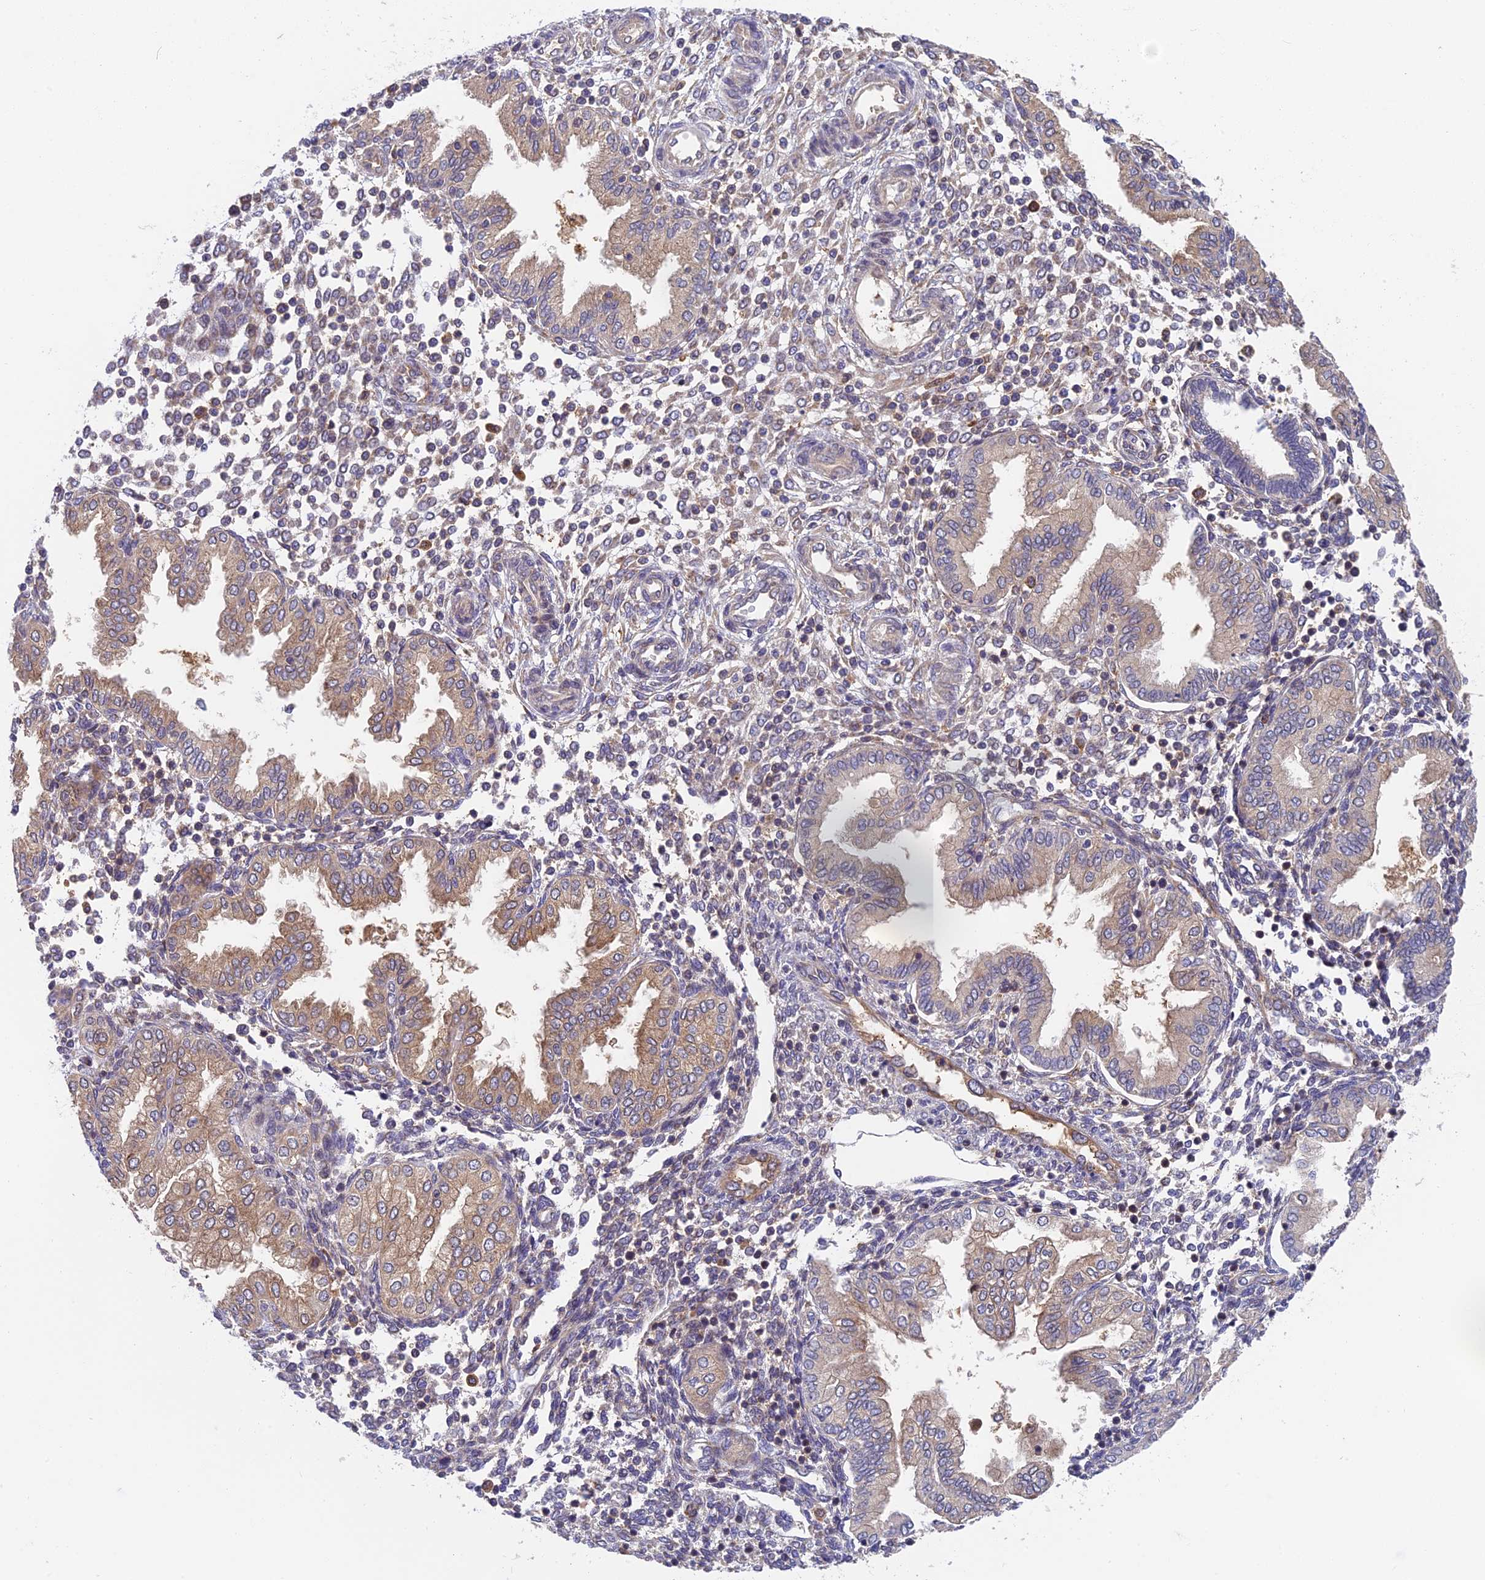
{"staining": {"intensity": "negative", "quantity": "none", "location": "none"}, "tissue": "endometrium", "cell_type": "Cells in endometrial stroma", "image_type": "normal", "snomed": [{"axis": "morphology", "description": "Normal tissue, NOS"}, {"axis": "topography", "description": "Endometrium"}], "caption": "This is an immunohistochemistry (IHC) micrograph of normal human endometrium. There is no positivity in cells in endometrial stroma.", "gene": "IPO5", "patient": {"sex": "female", "age": 53}}